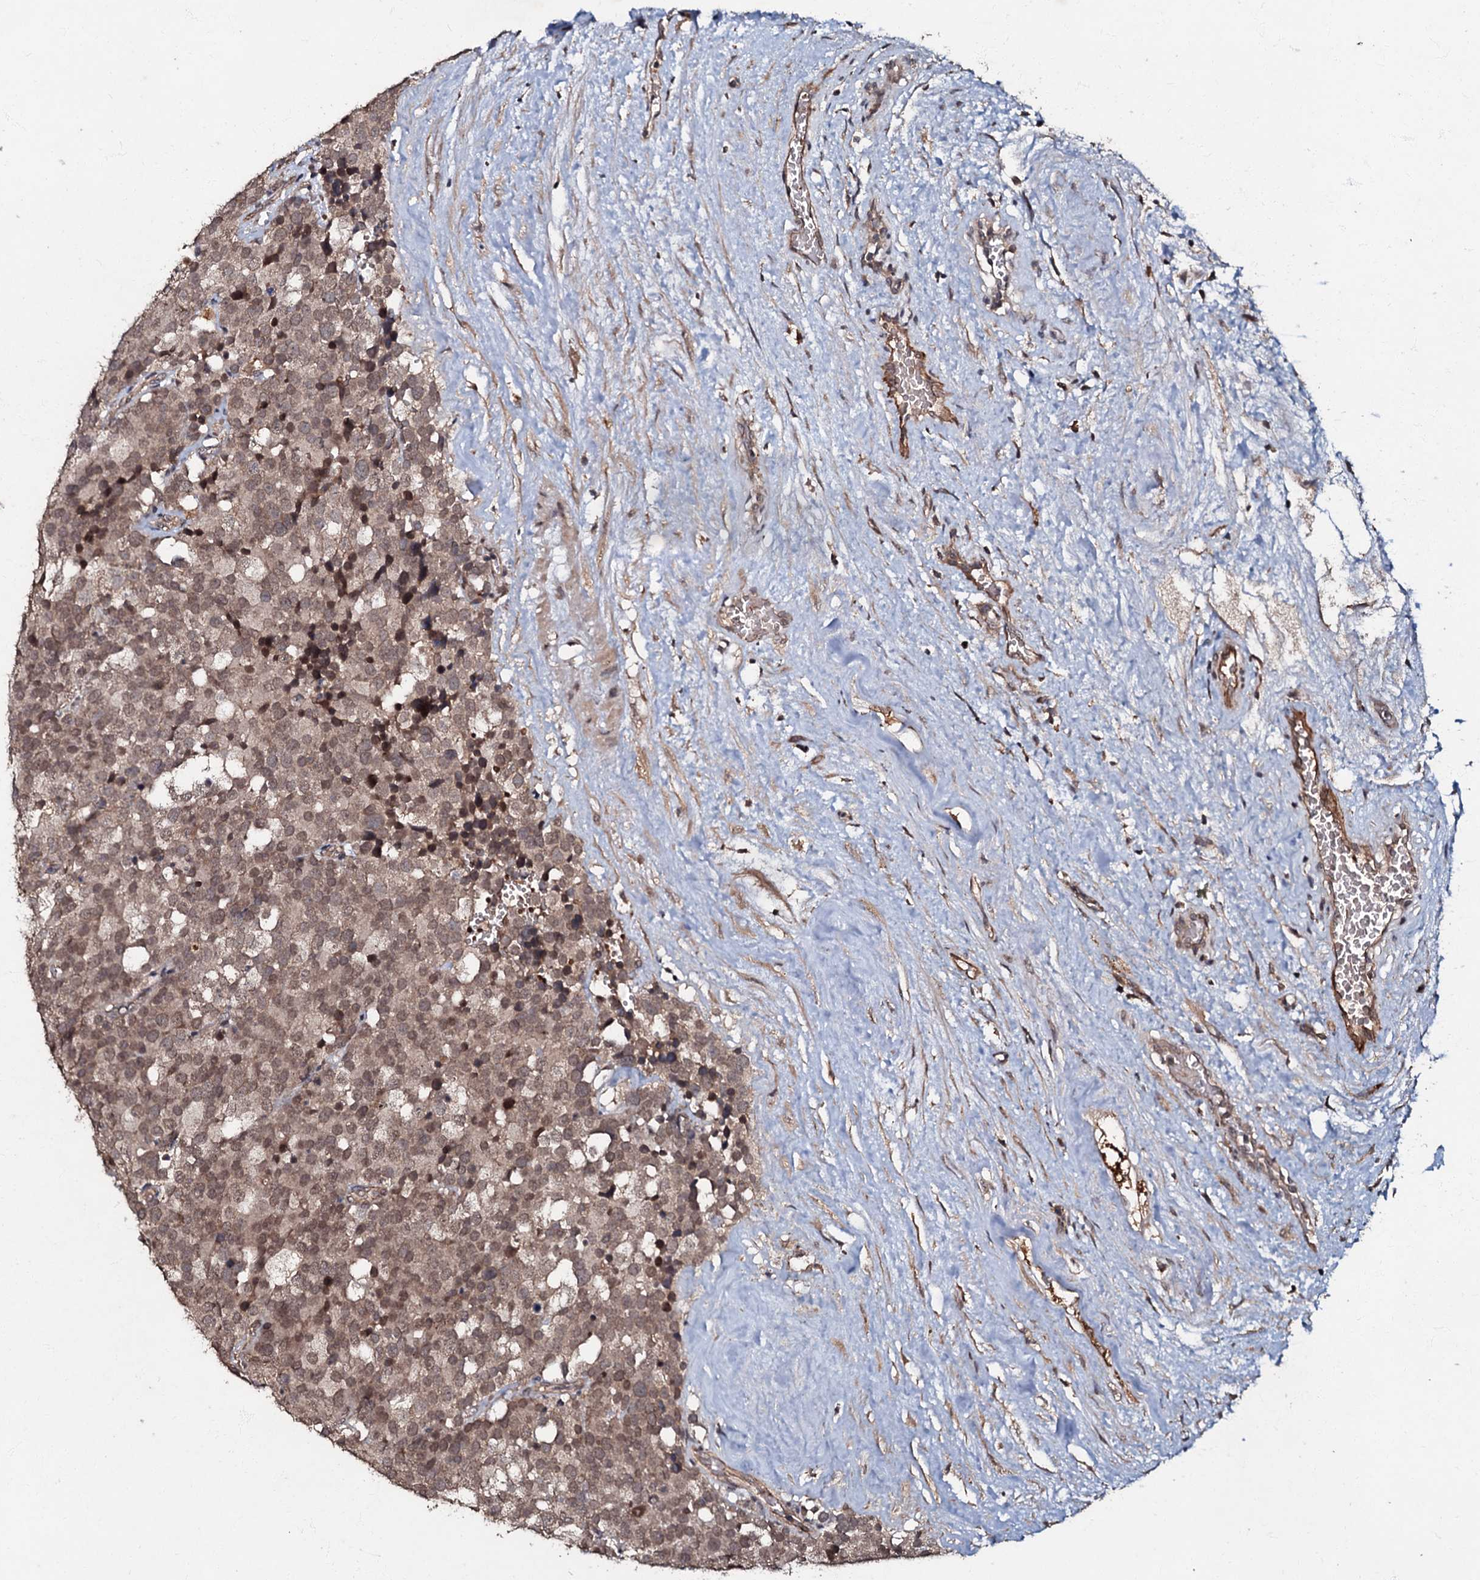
{"staining": {"intensity": "moderate", "quantity": ">75%", "location": "cytoplasmic/membranous,nuclear"}, "tissue": "testis cancer", "cell_type": "Tumor cells", "image_type": "cancer", "snomed": [{"axis": "morphology", "description": "Seminoma, NOS"}, {"axis": "topography", "description": "Testis"}], "caption": "Protein expression analysis of testis cancer demonstrates moderate cytoplasmic/membranous and nuclear positivity in approximately >75% of tumor cells.", "gene": "MANSC4", "patient": {"sex": "male", "age": 71}}